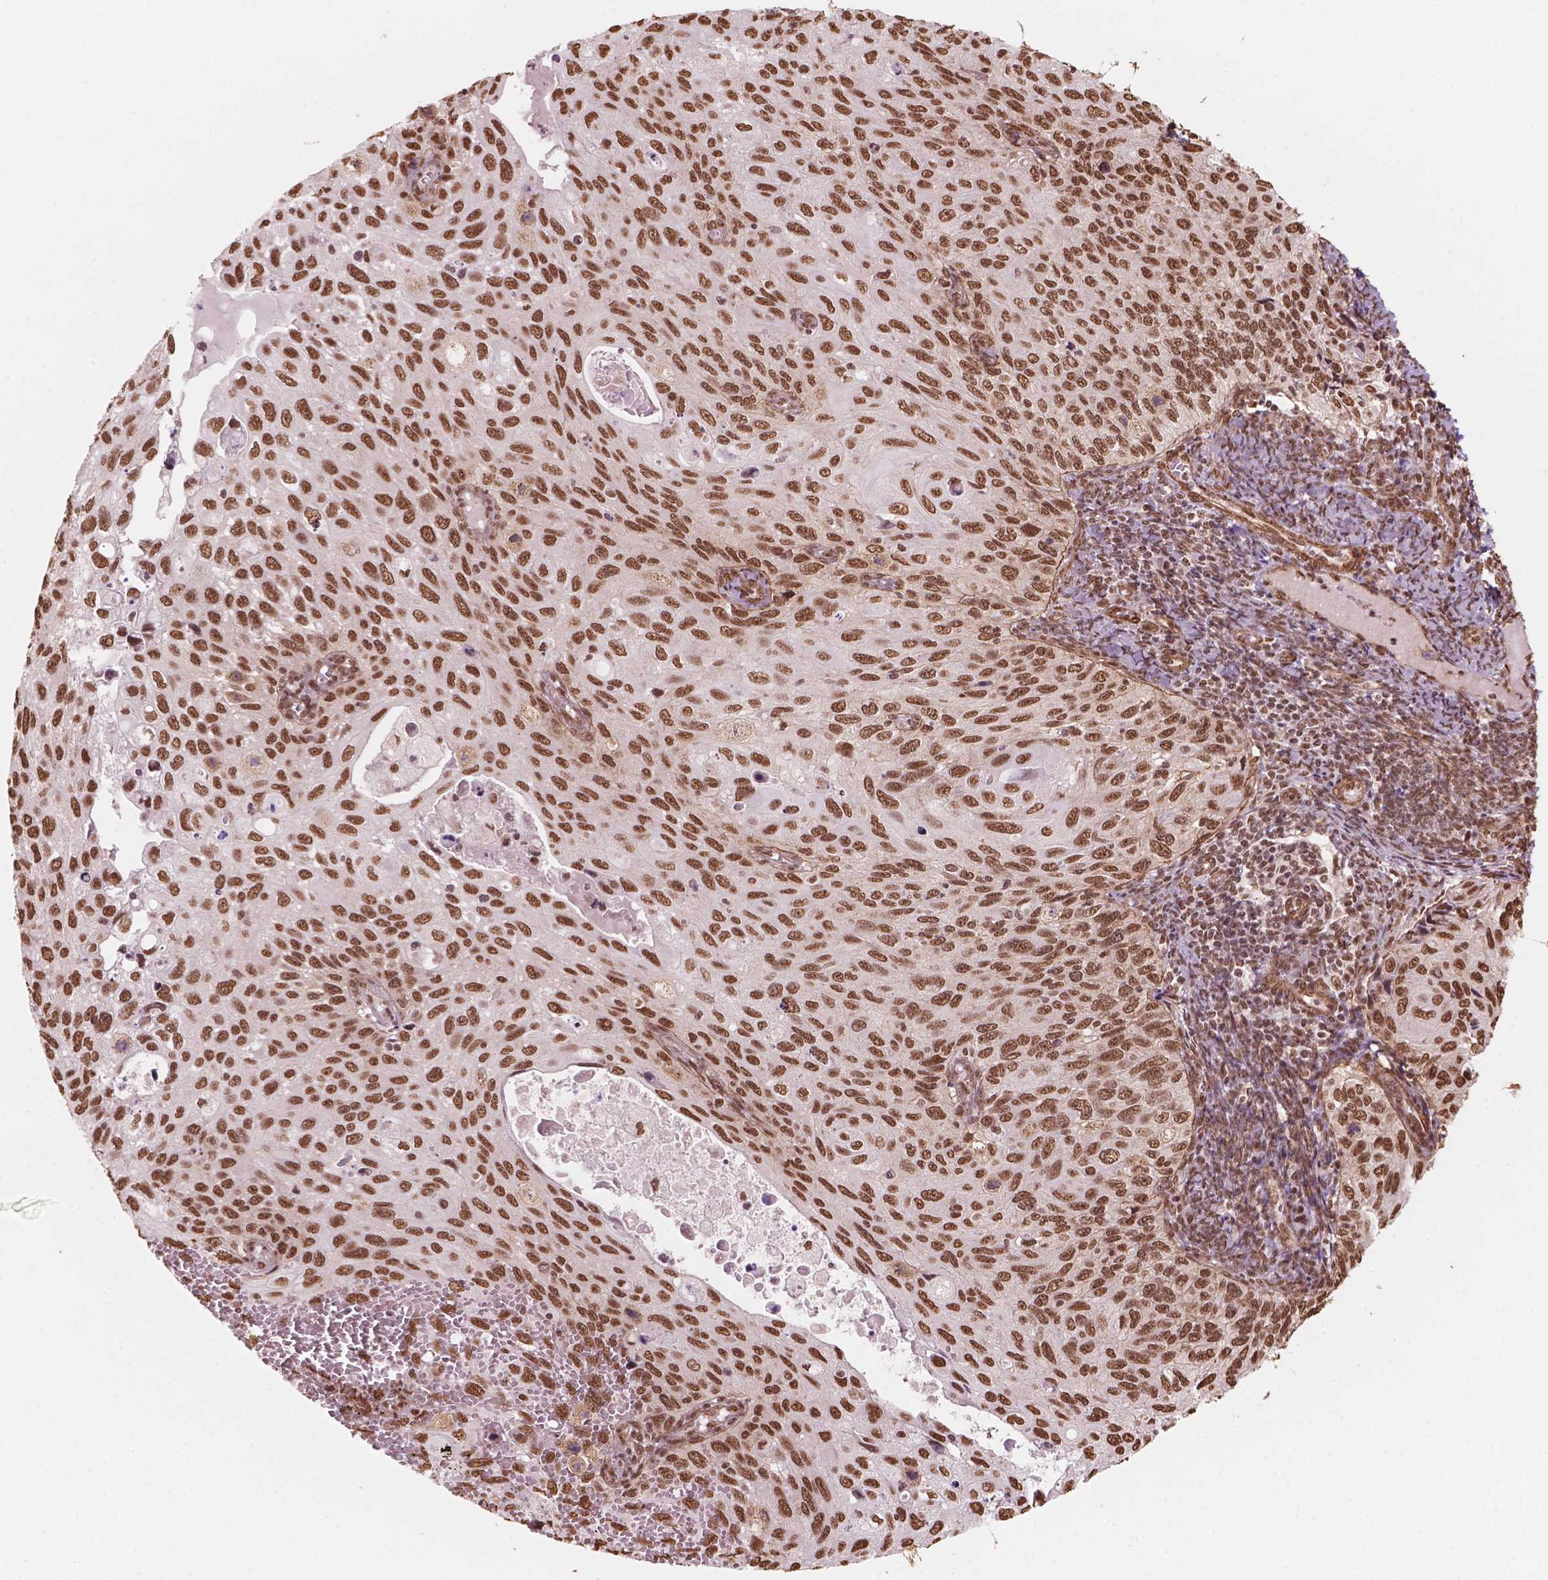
{"staining": {"intensity": "moderate", "quantity": ">75%", "location": "nuclear"}, "tissue": "cervical cancer", "cell_type": "Tumor cells", "image_type": "cancer", "snomed": [{"axis": "morphology", "description": "Squamous cell carcinoma, NOS"}, {"axis": "topography", "description": "Cervix"}], "caption": "DAB immunohistochemical staining of human cervical squamous cell carcinoma displays moderate nuclear protein positivity in about >75% of tumor cells. (Brightfield microscopy of DAB IHC at high magnification).", "gene": "GTF3C5", "patient": {"sex": "female", "age": 70}}